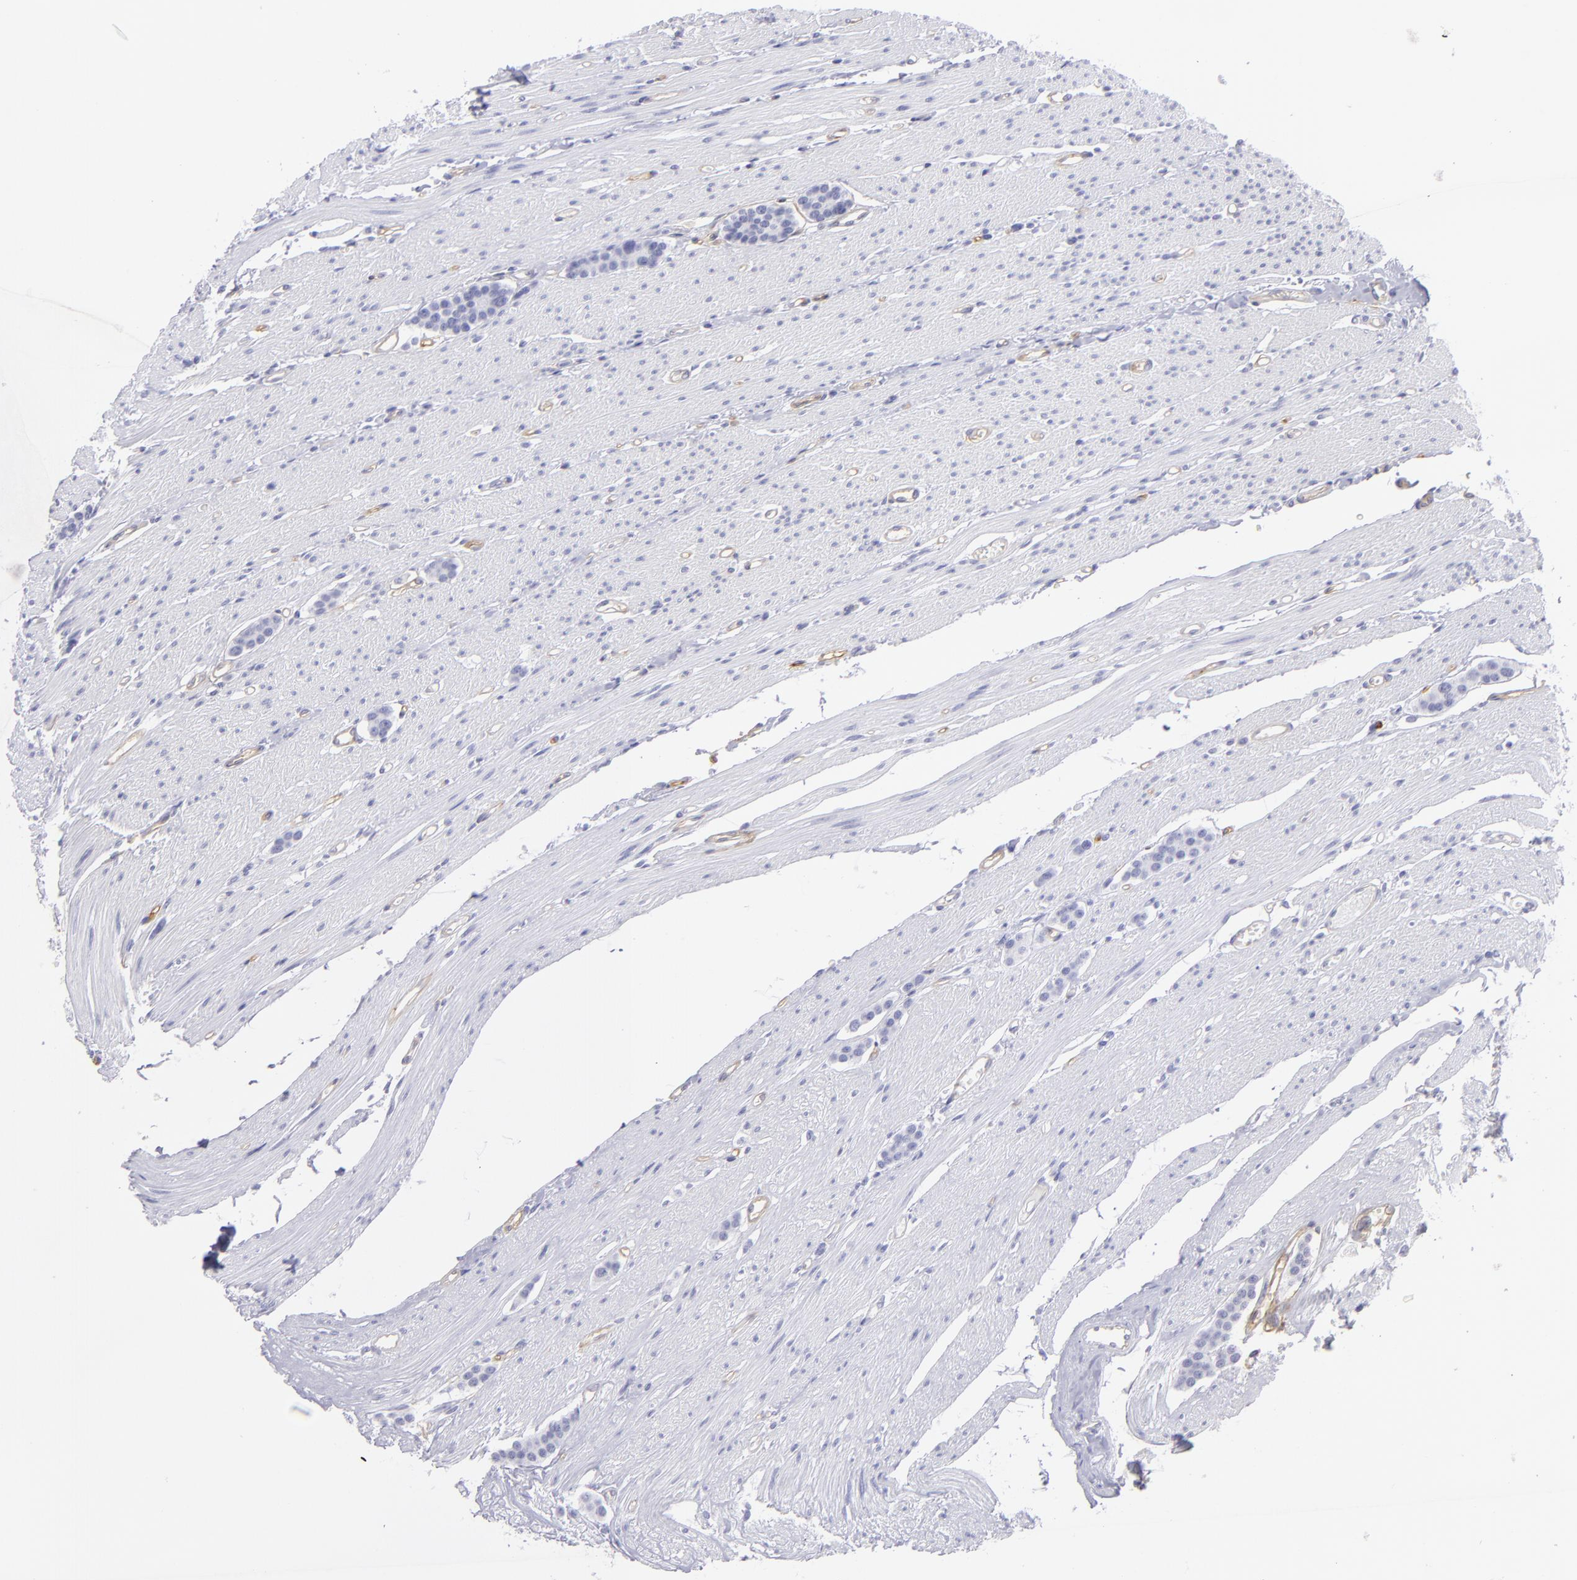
{"staining": {"intensity": "negative", "quantity": "none", "location": "none"}, "tissue": "carcinoid", "cell_type": "Tumor cells", "image_type": "cancer", "snomed": [{"axis": "morphology", "description": "Carcinoid, malignant, NOS"}, {"axis": "topography", "description": "Small intestine"}], "caption": "The immunohistochemistry image has no significant expression in tumor cells of carcinoid tissue. Nuclei are stained in blue.", "gene": "THBD", "patient": {"sex": "male", "age": 60}}